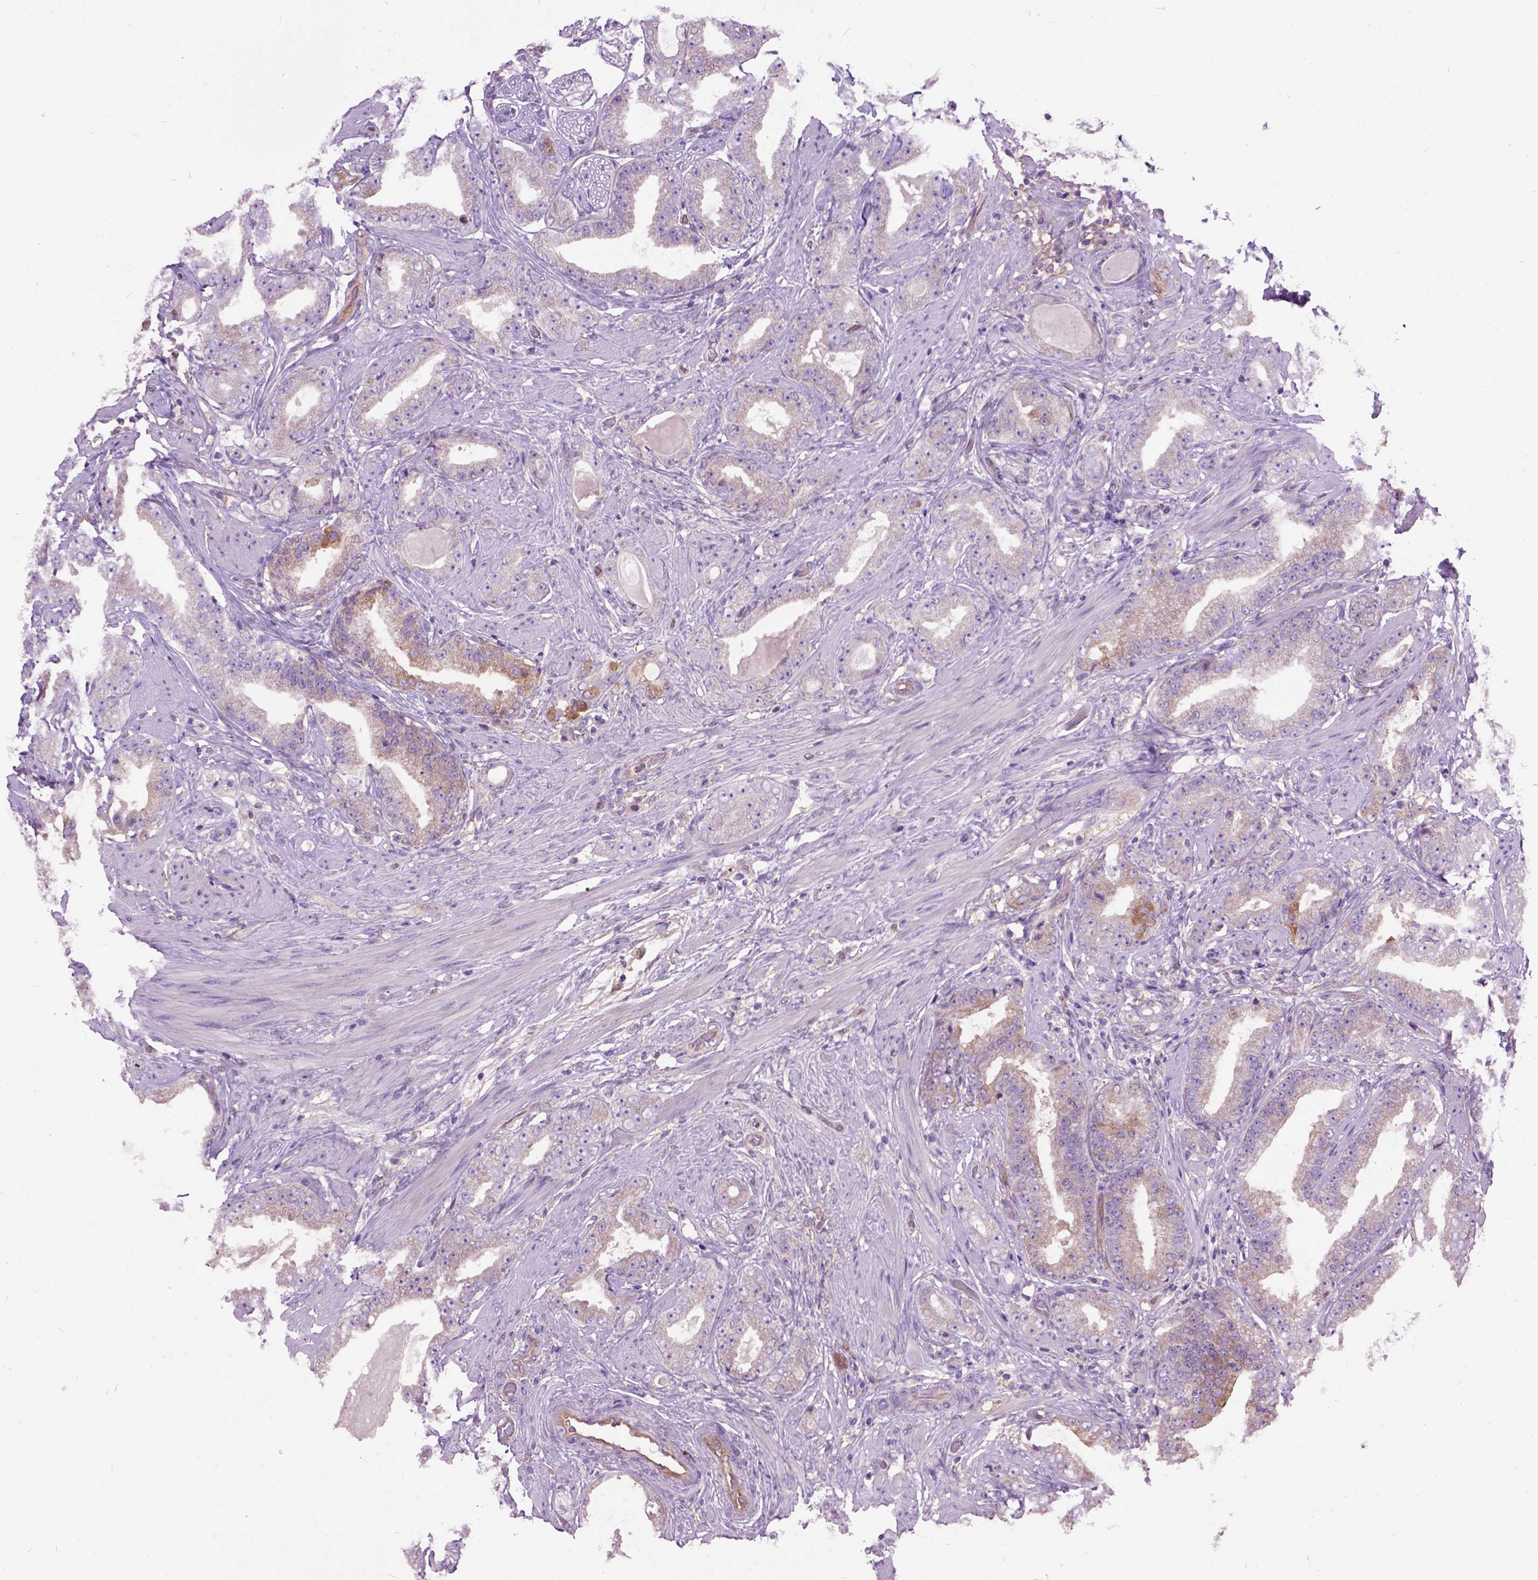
{"staining": {"intensity": "moderate", "quantity": "<25%", "location": "cytoplasmic/membranous"}, "tissue": "prostate cancer", "cell_type": "Tumor cells", "image_type": "cancer", "snomed": [{"axis": "morphology", "description": "Adenocarcinoma, Low grade"}, {"axis": "topography", "description": "Prostate"}], "caption": "Moderate cytoplasmic/membranous protein expression is appreciated in about <25% of tumor cells in prostate cancer.", "gene": "SEMA4F", "patient": {"sex": "male", "age": 60}}